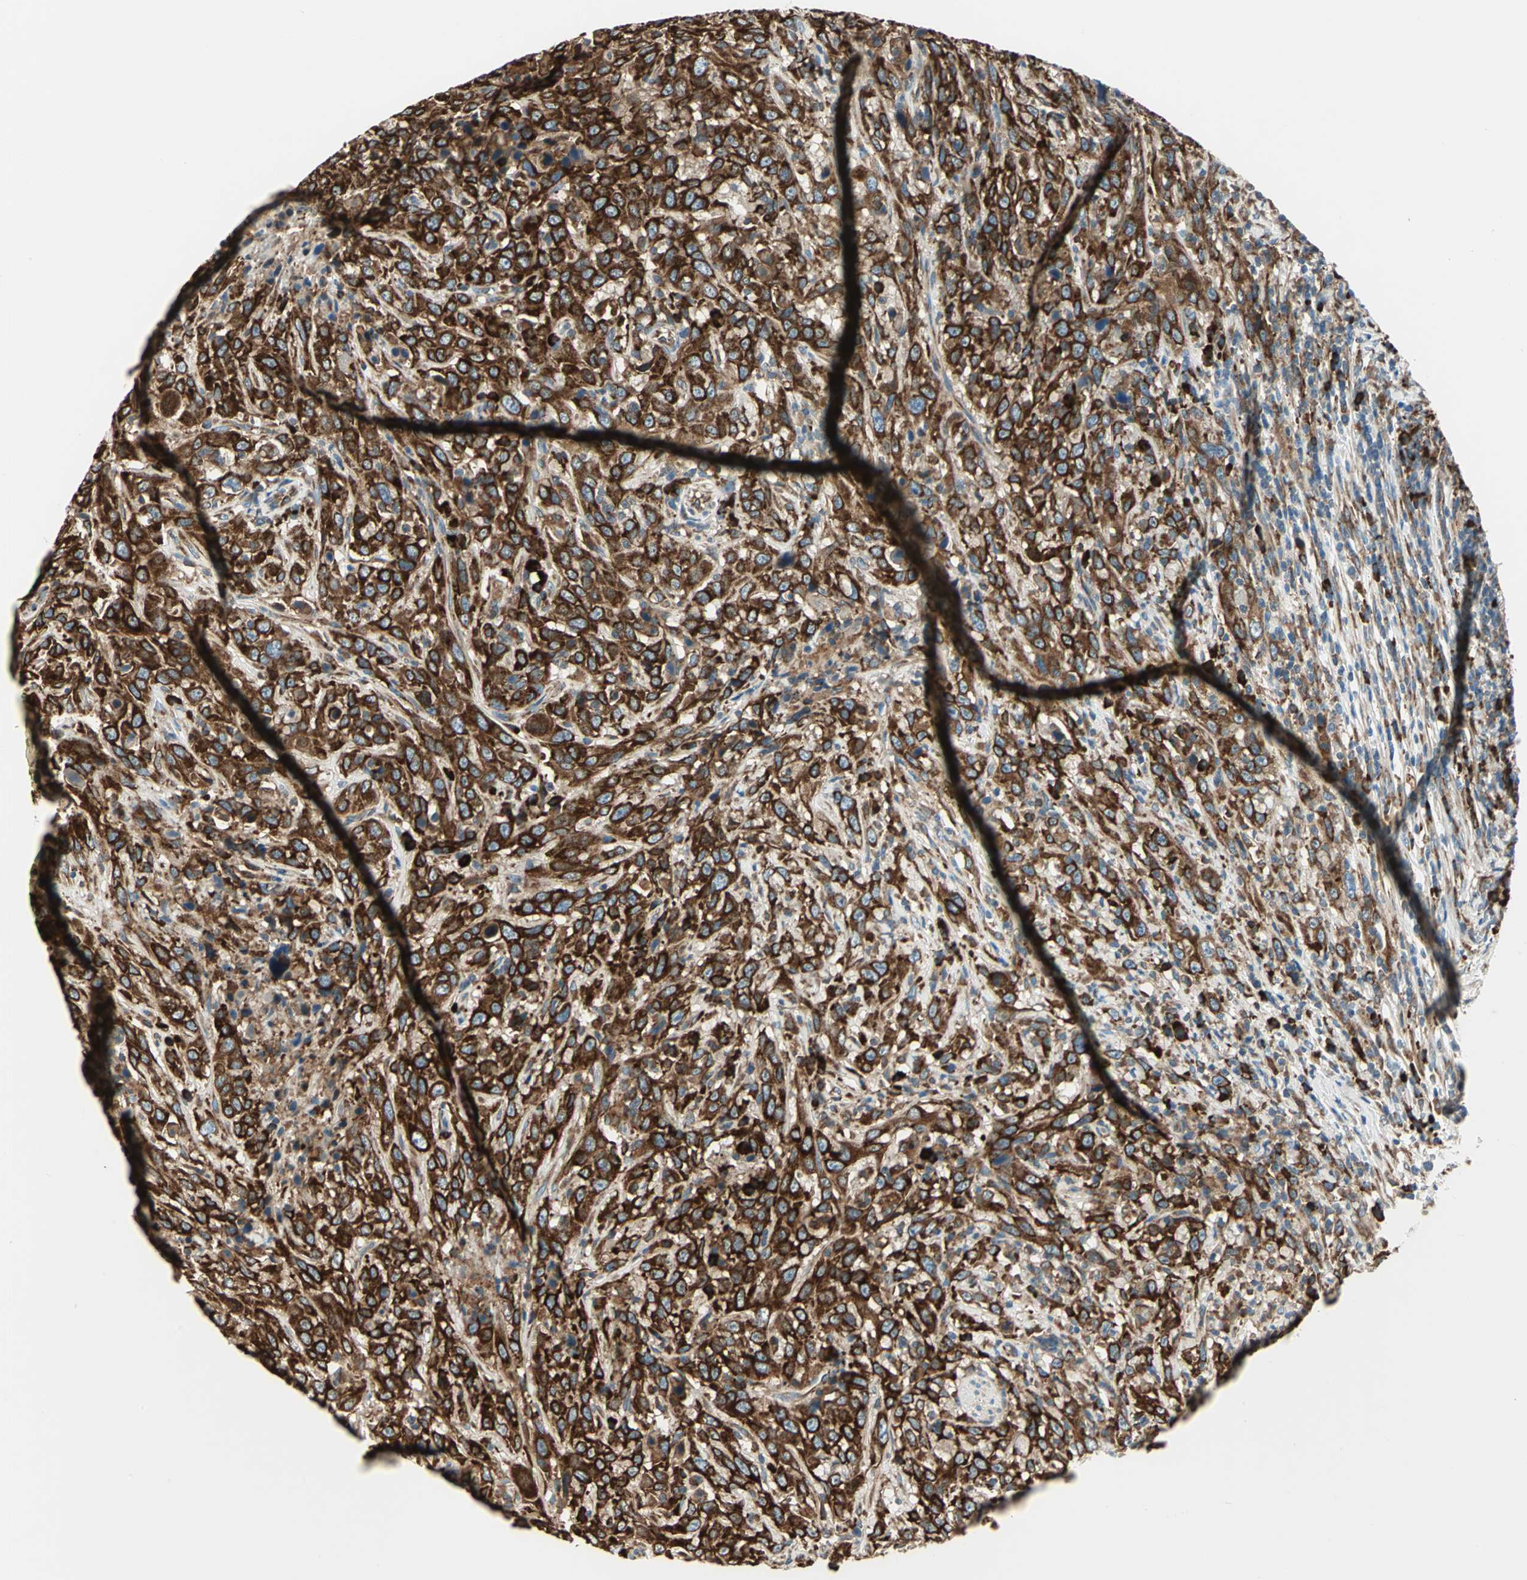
{"staining": {"intensity": "strong", "quantity": ">75%", "location": "cytoplasmic/membranous"}, "tissue": "urothelial cancer", "cell_type": "Tumor cells", "image_type": "cancer", "snomed": [{"axis": "morphology", "description": "Urothelial carcinoma, High grade"}, {"axis": "topography", "description": "Urinary bladder"}], "caption": "An immunohistochemistry micrograph of tumor tissue is shown. Protein staining in brown highlights strong cytoplasmic/membranous positivity in urothelial carcinoma (high-grade) within tumor cells.", "gene": "PDIA4", "patient": {"sex": "male", "age": 61}}